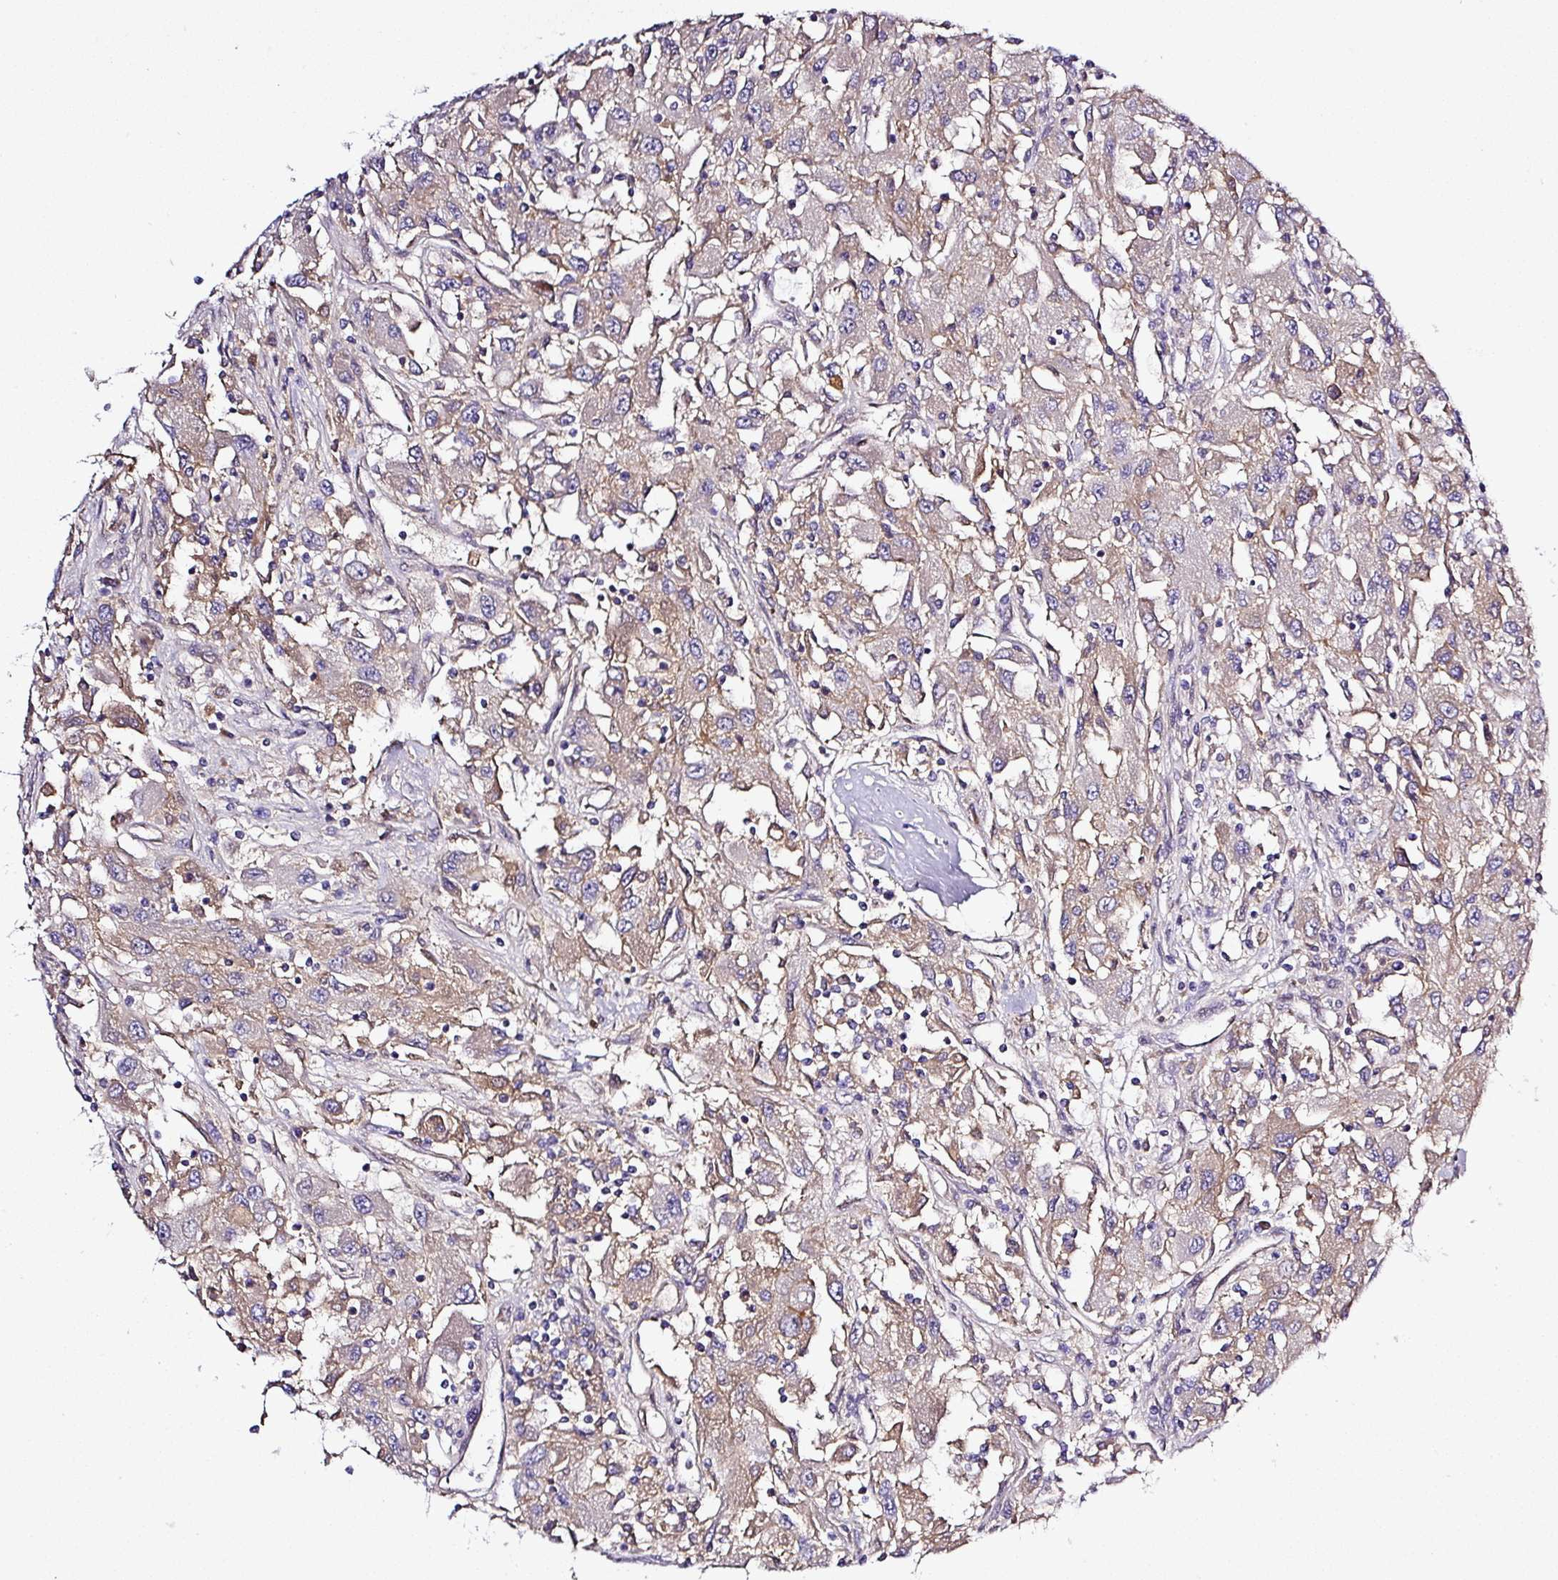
{"staining": {"intensity": "moderate", "quantity": "25%-75%", "location": "cytoplasmic/membranous"}, "tissue": "renal cancer", "cell_type": "Tumor cells", "image_type": "cancer", "snomed": [{"axis": "morphology", "description": "Adenocarcinoma, NOS"}, {"axis": "topography", "description": "Kidney"}], "caption": "Moderate cytoplasmic/membranous protein expression is identified in approximately 25%-75% of tumor cells in renal cancer.", "gene": "ZNF513", "patient": {"sex": "female", "age": 67}}